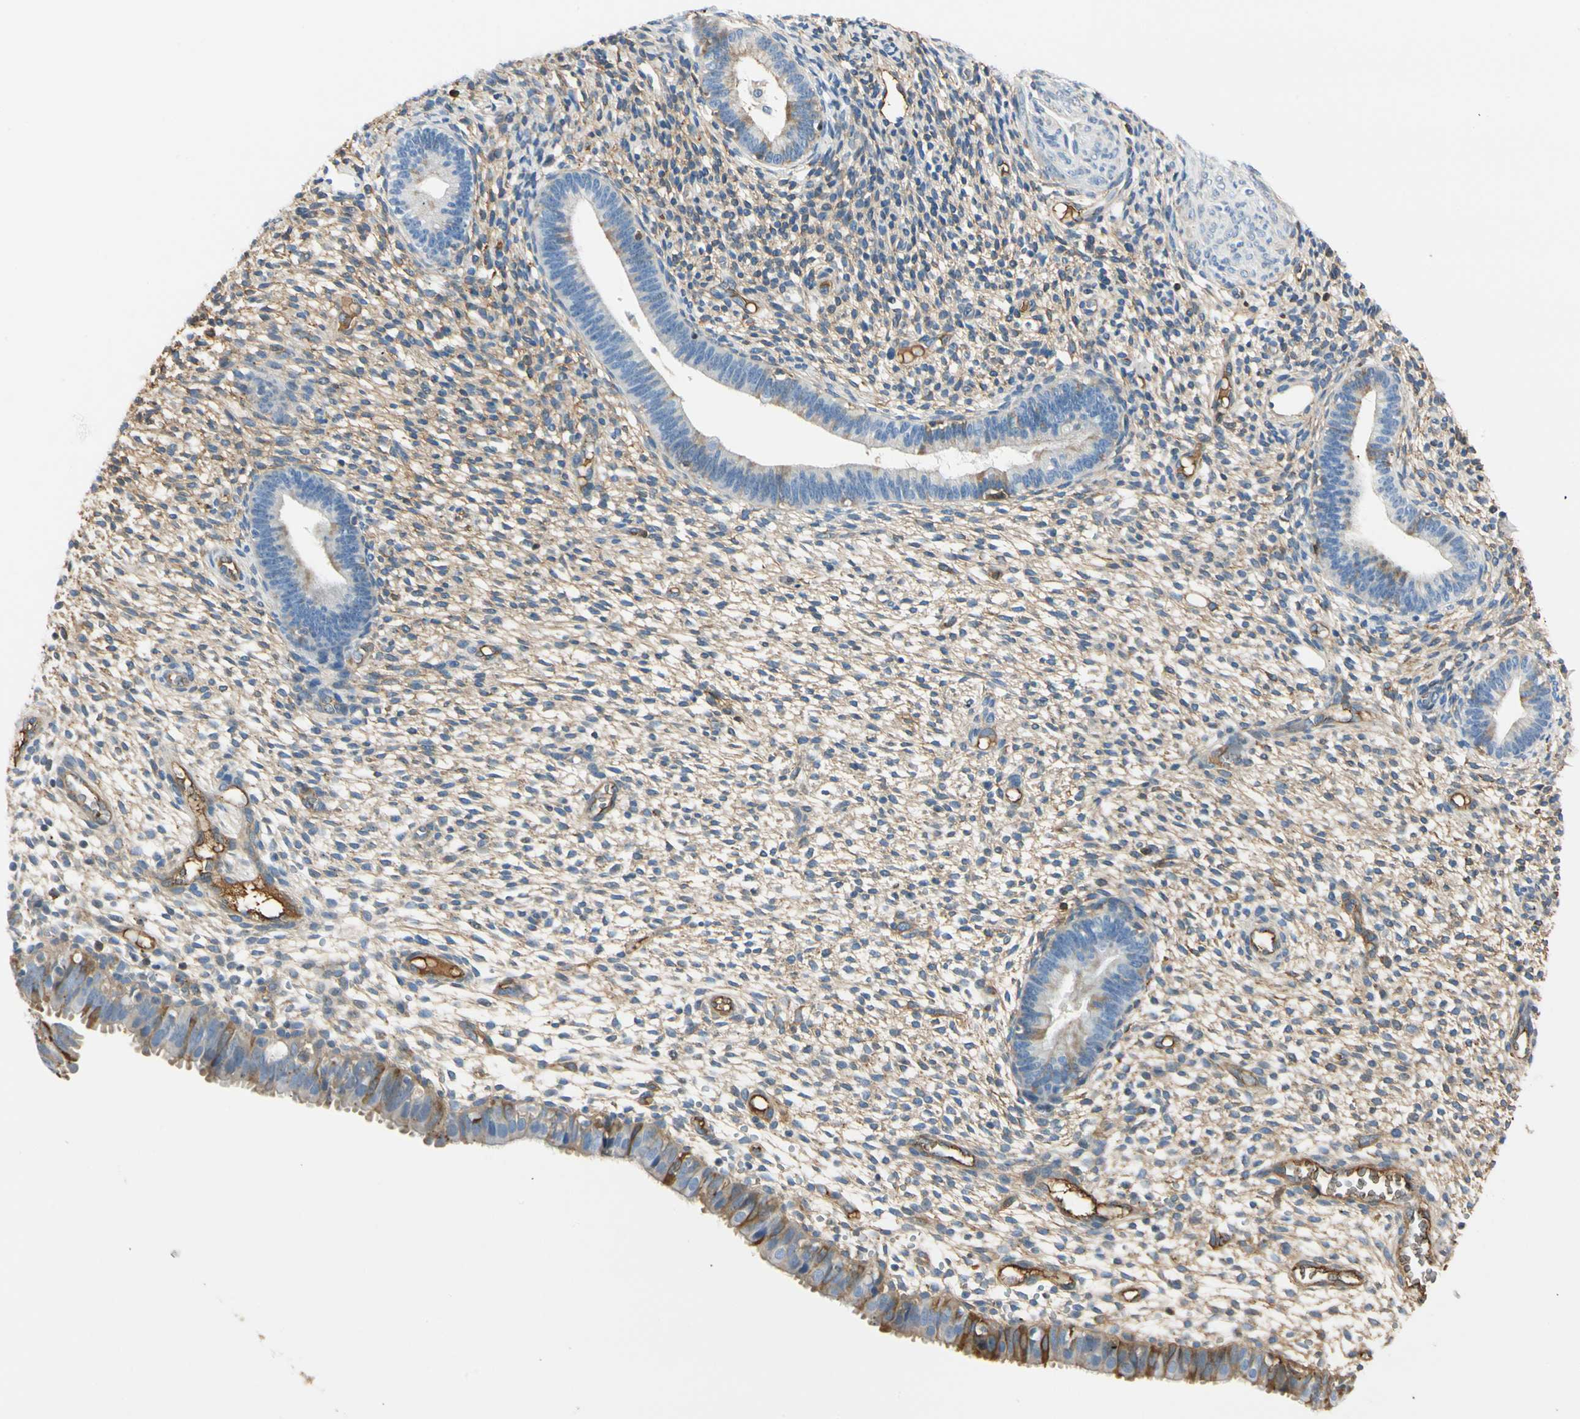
{"staining": {"intensity": "moderate", "quantity": ">75%", "location": "cytoplasmic/membranous"}, "tissue": "endometrium", "cell_type": "Cells in endometrial stroma", "image_type": "normal", "snomed": [{"axis": "morphology", "description": "Normal tissue, NOS"}, {"axis": "topography", "description": "Endometrium"}], "caption": "Brown immunohistochemical staining in normal endometrium displays moderate cytoplasmic/membranous staining in approximately >75% of cells in endometrial stroma. Using DAB (3,3'-diaminobenzidine) (brown) and hematoxylin (blue) stains, captured at high magnification using brightfield microscopy.", "gene": "LAMB3", "patient": {"sex": "female", "age": 61}}